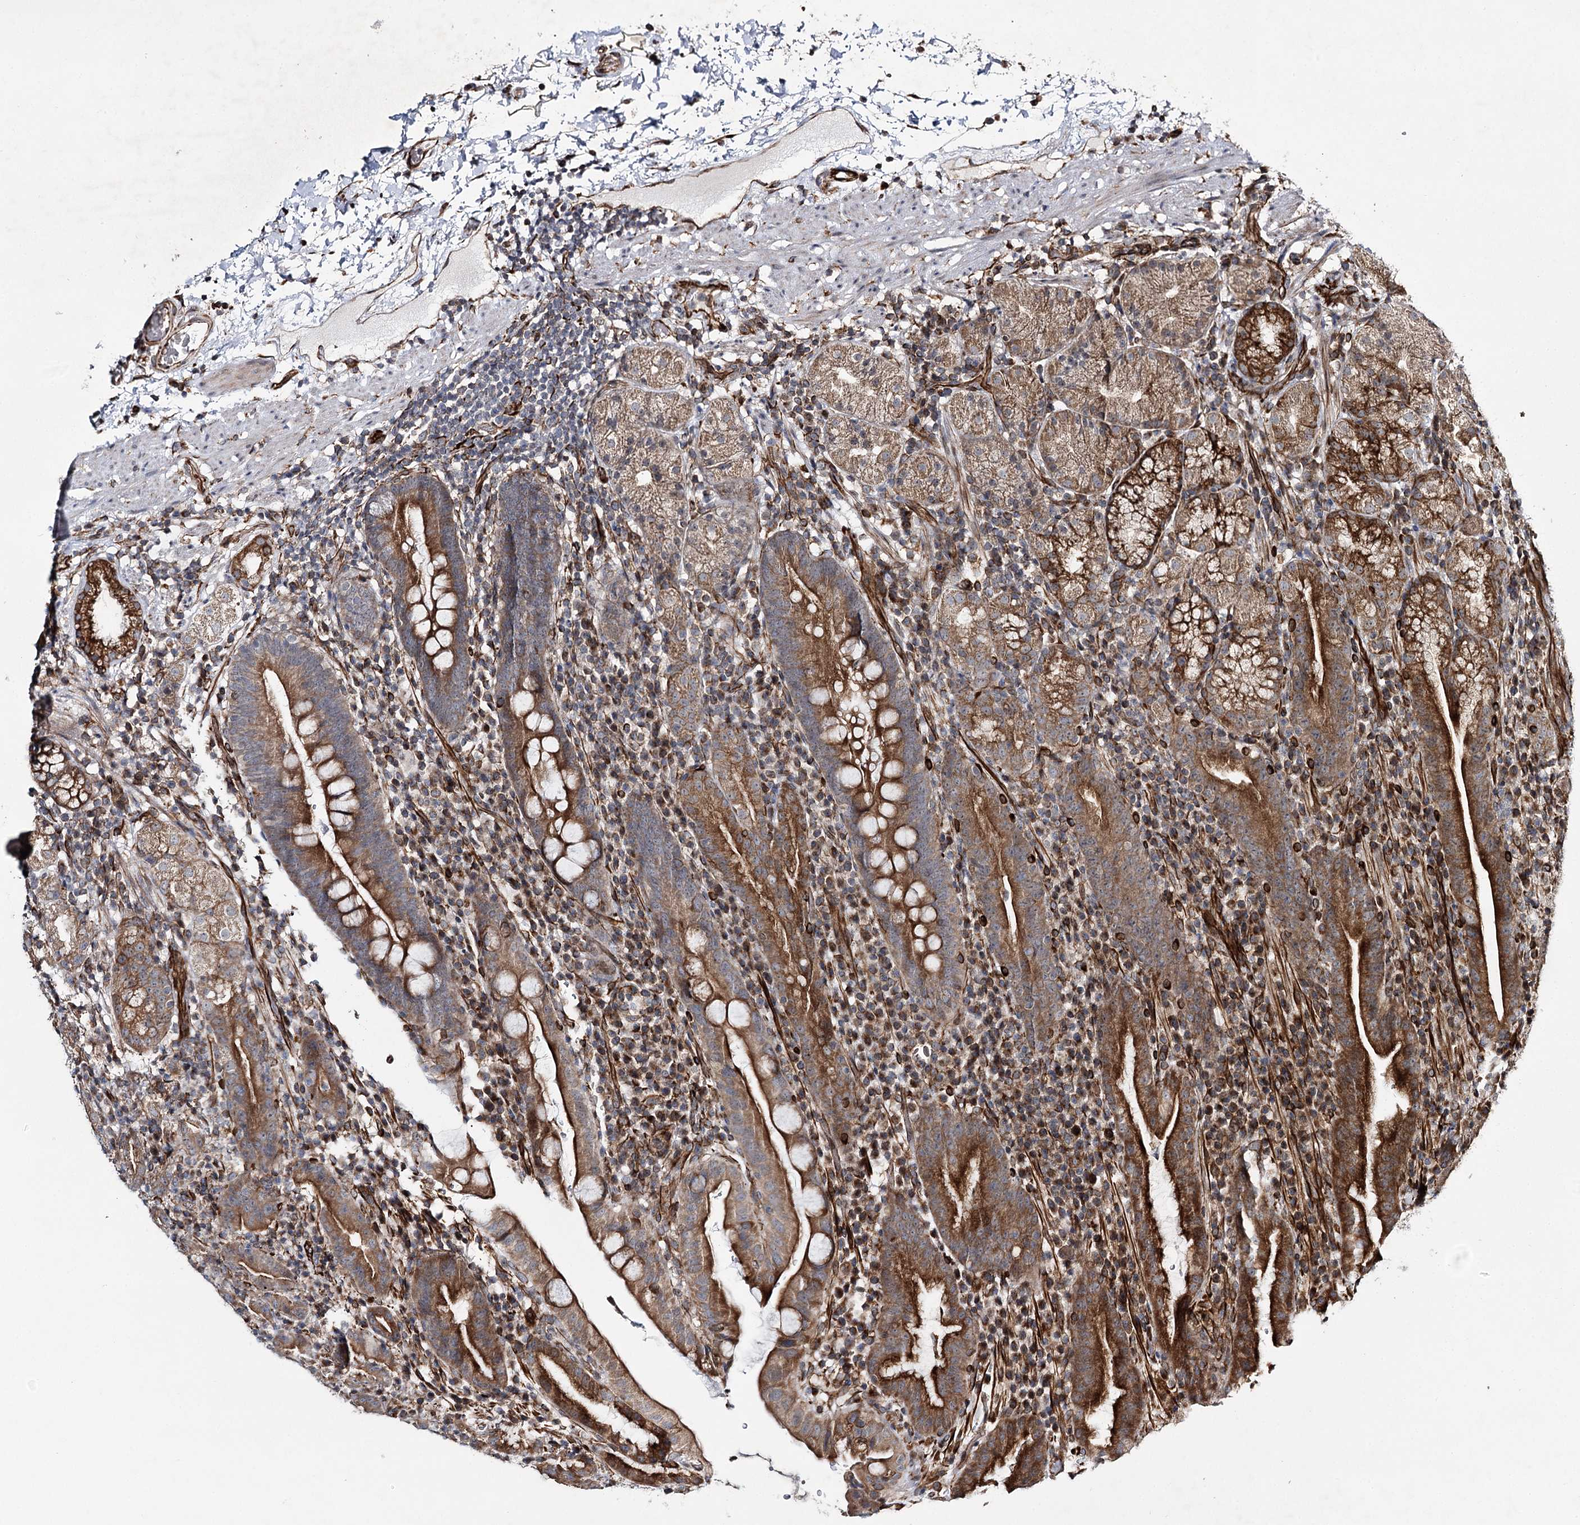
{"staining": {"intensity": "moderate", "quantity": ">75%", "location": "cytoplasmic/membranous"}, "tissue": "stomach", "cell_type": "Glandular cells", "image_type": "normal", "snomed": [{"axis": "morphology", "description": "Normal tissue, NOS"}, {"axis": "morphology", "description": "Inflammation, NOS"}, {"axis": "topography", "description": "Stomach"}], "caption": "Protein staining of unremarkable stomach exhibits moderate cytoplasmic/membranous expression in about >75% of glandular cells.", "gene": "DPEP2", "patient": {"sex": "male", "age": 79}}